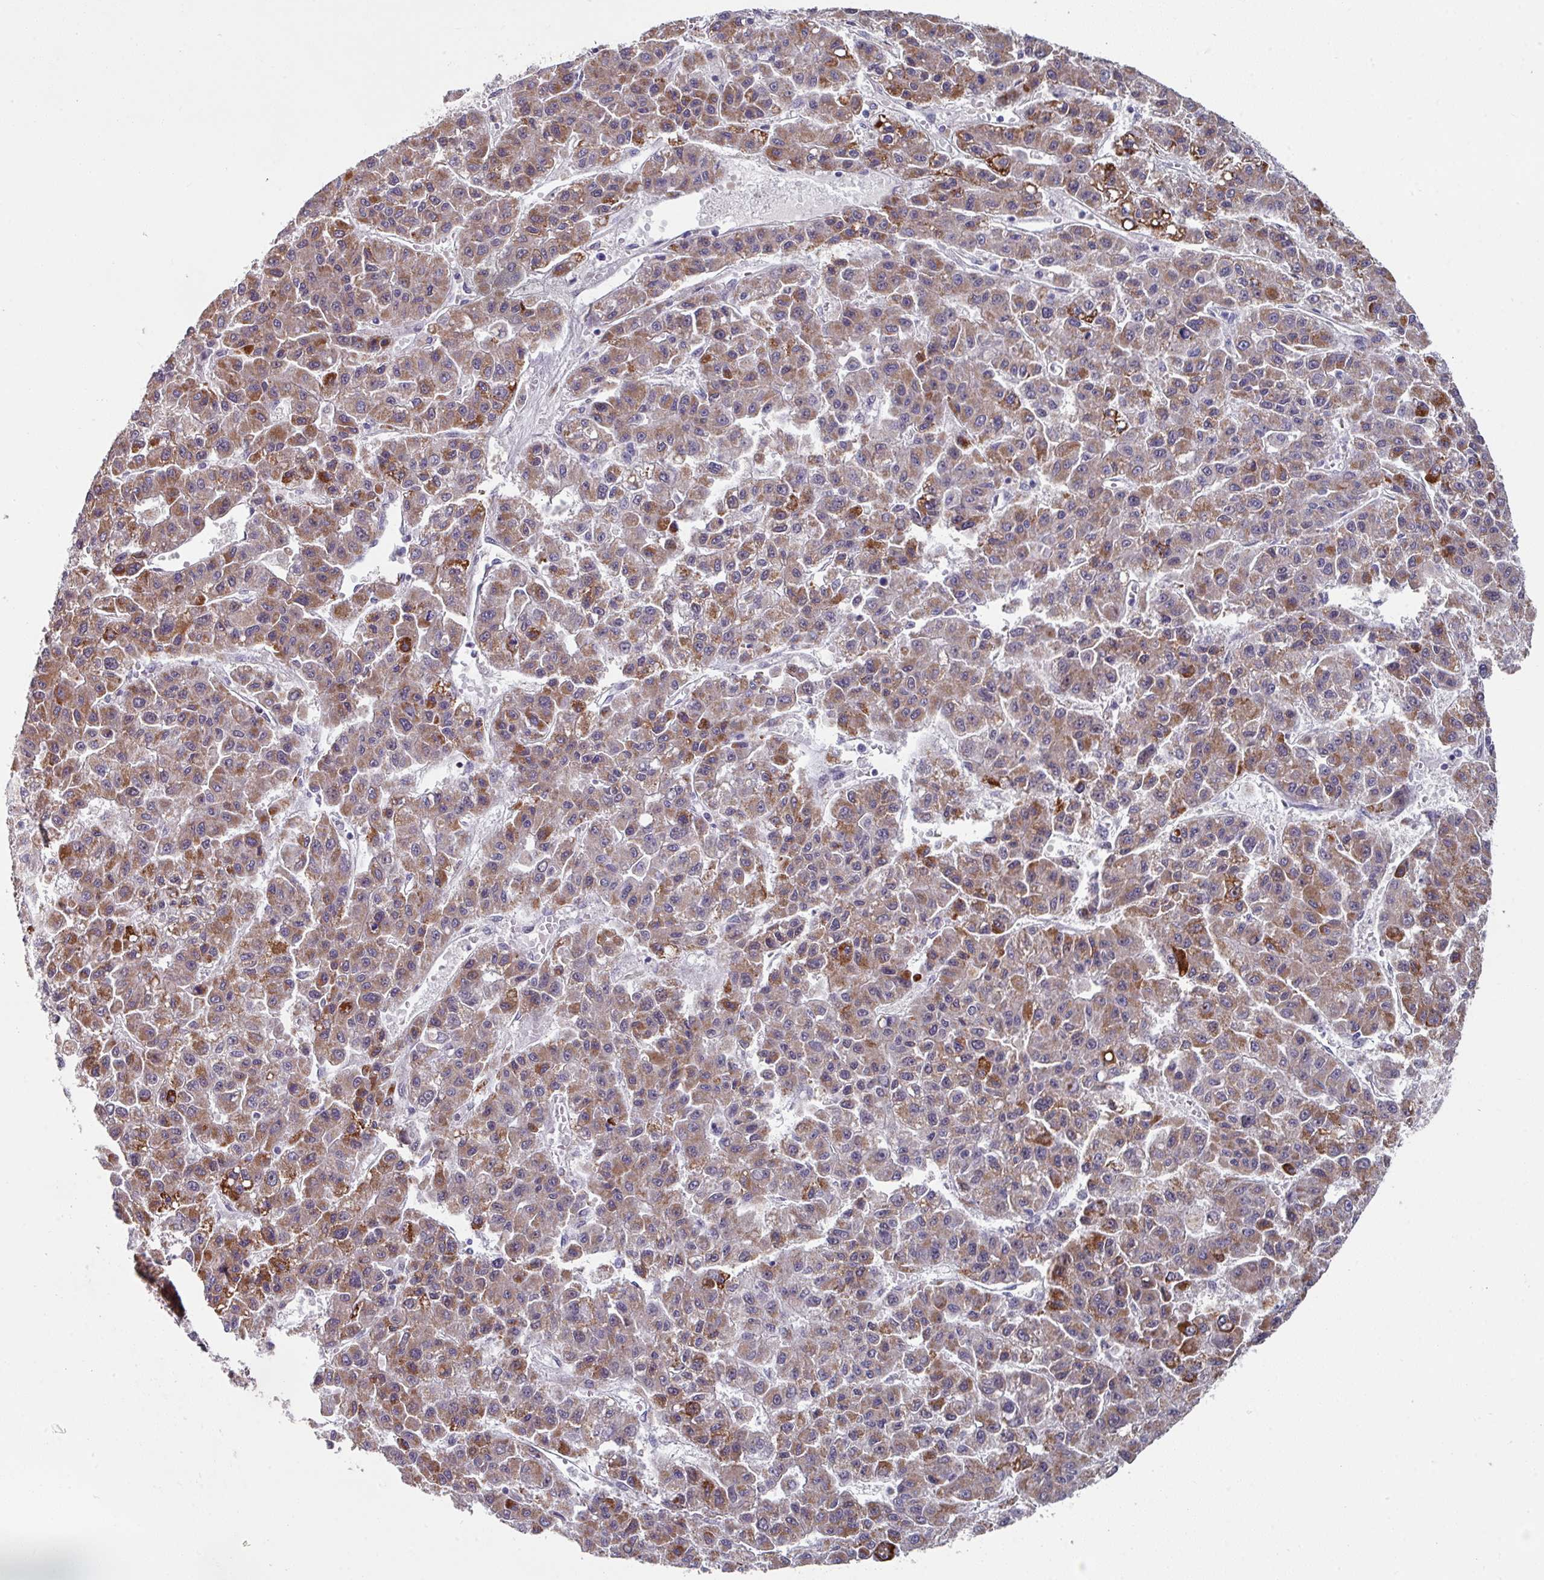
{"staining": {"intensity": "moderate", "quantity": ">75%", "location": "cytoplasmic/membranous"}, "tissue": "liver cancer", "cell_type": "Tumor cells", "image_type": "cancer", "snomed": [{"axis": "morphology", "description": "Carcinoma, Hepatocellular, NOS"}, {"axis": "topography", "description": "Liver"}], "caption": "High-magnification brightfield microscopy of hepatocellular carcinoma (liver) stained with DAB (3,3'-diaminobenzidine) (brown) and counterstained with hematoxylin (blue). tumor cells exhibit moderate cytoplasmic/membranous expression is identified in about>75% of cells.", "gene": "CBX7", "patient": {"sex": "male", "age": 70}}